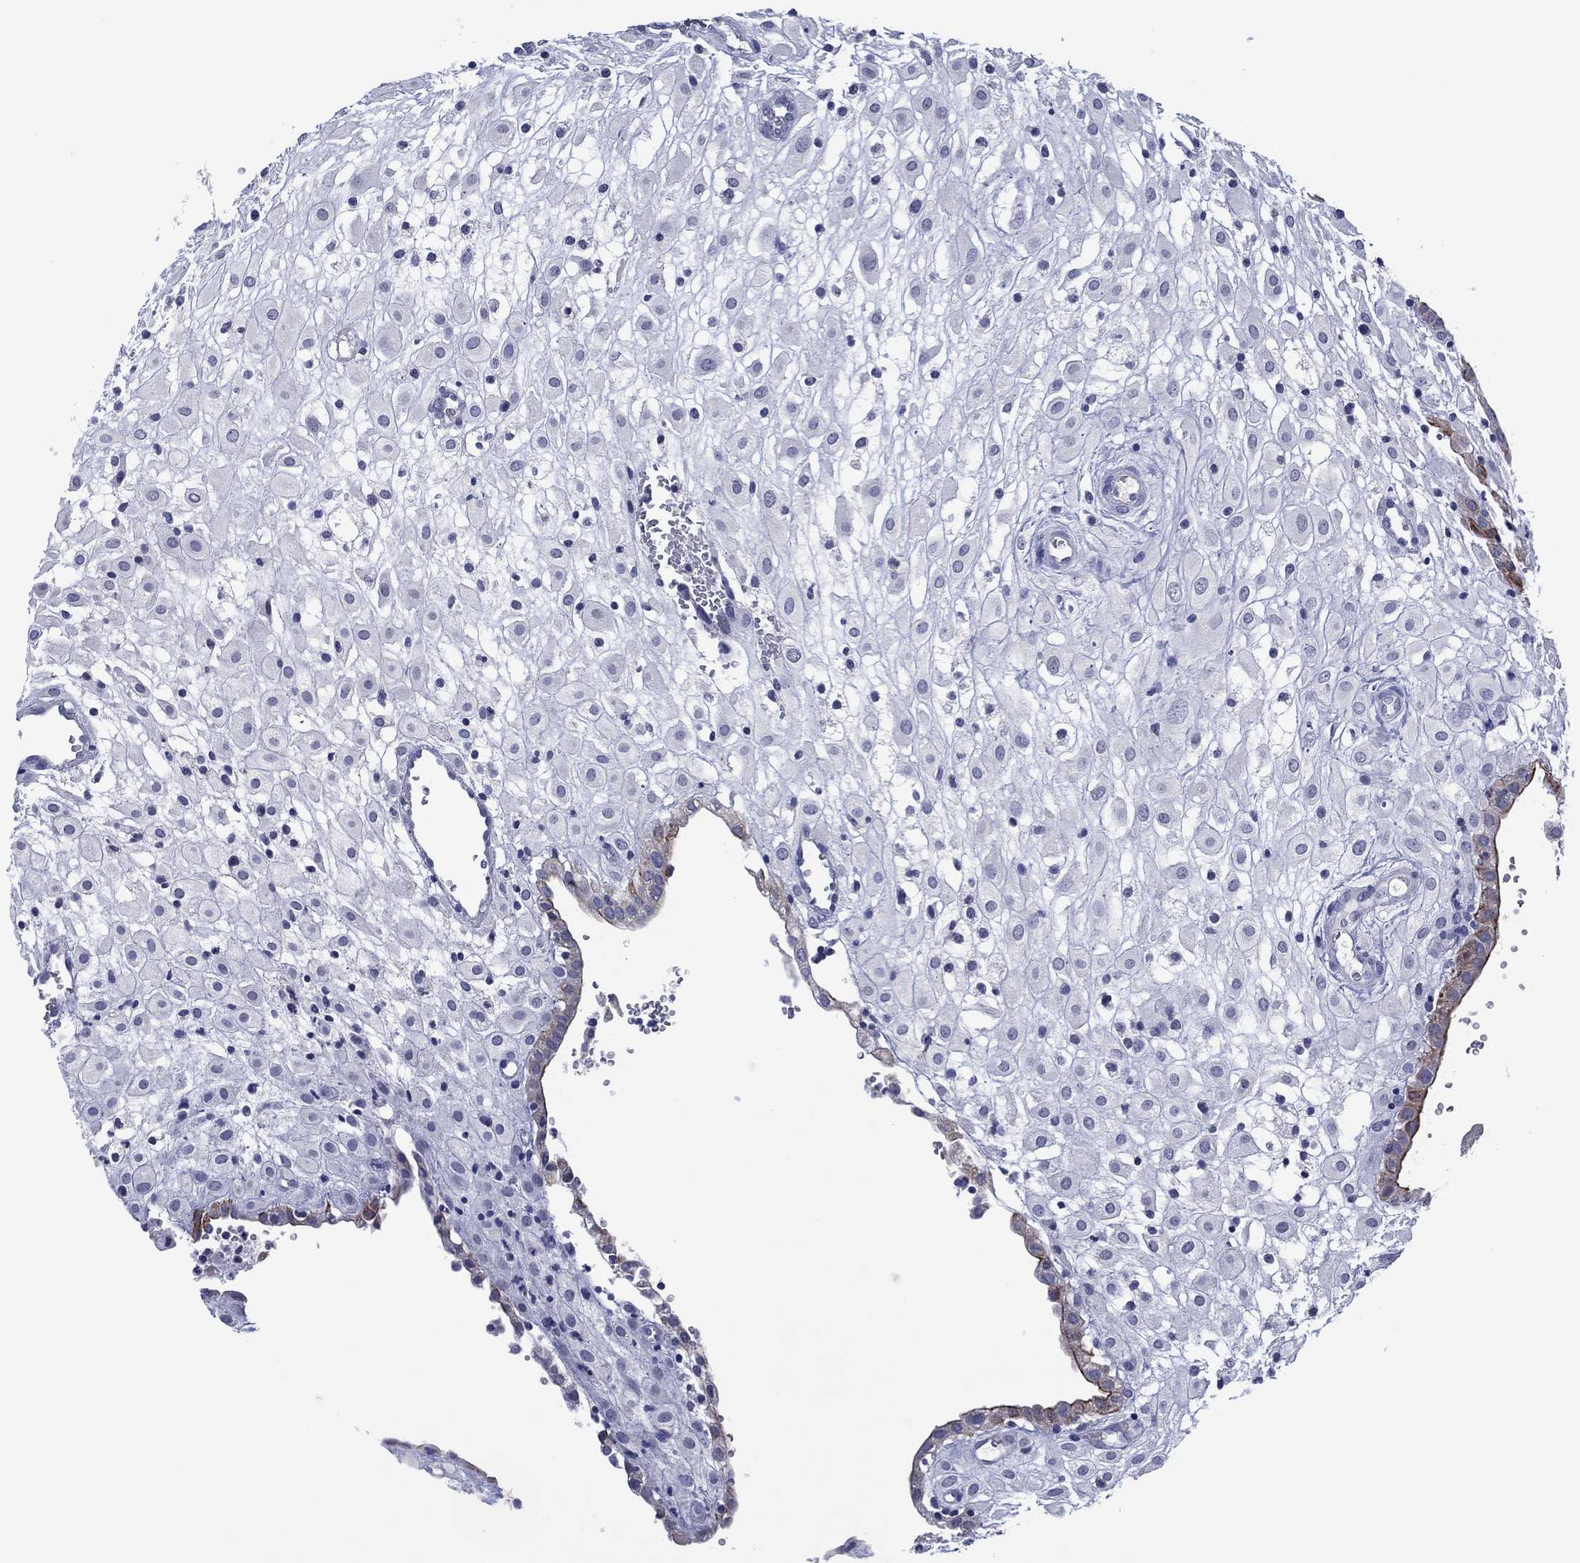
{"staining": {"intensity": "negative", "quantity": "none", "location": "none"}, "tissue": "placenta", "cell_type": "Decidual cells", "image_type": "normal", "snomed": [{"axis": "morphology", "description": "Normal tissue, NOS"}, {"axis": "topography", "description": "Placenta"}], "caption": "The micrograph reveals no staining of decidual cells in benign placenta.", "gene": "TRIM31", "patient": {"sex": "female", "age": 24}}